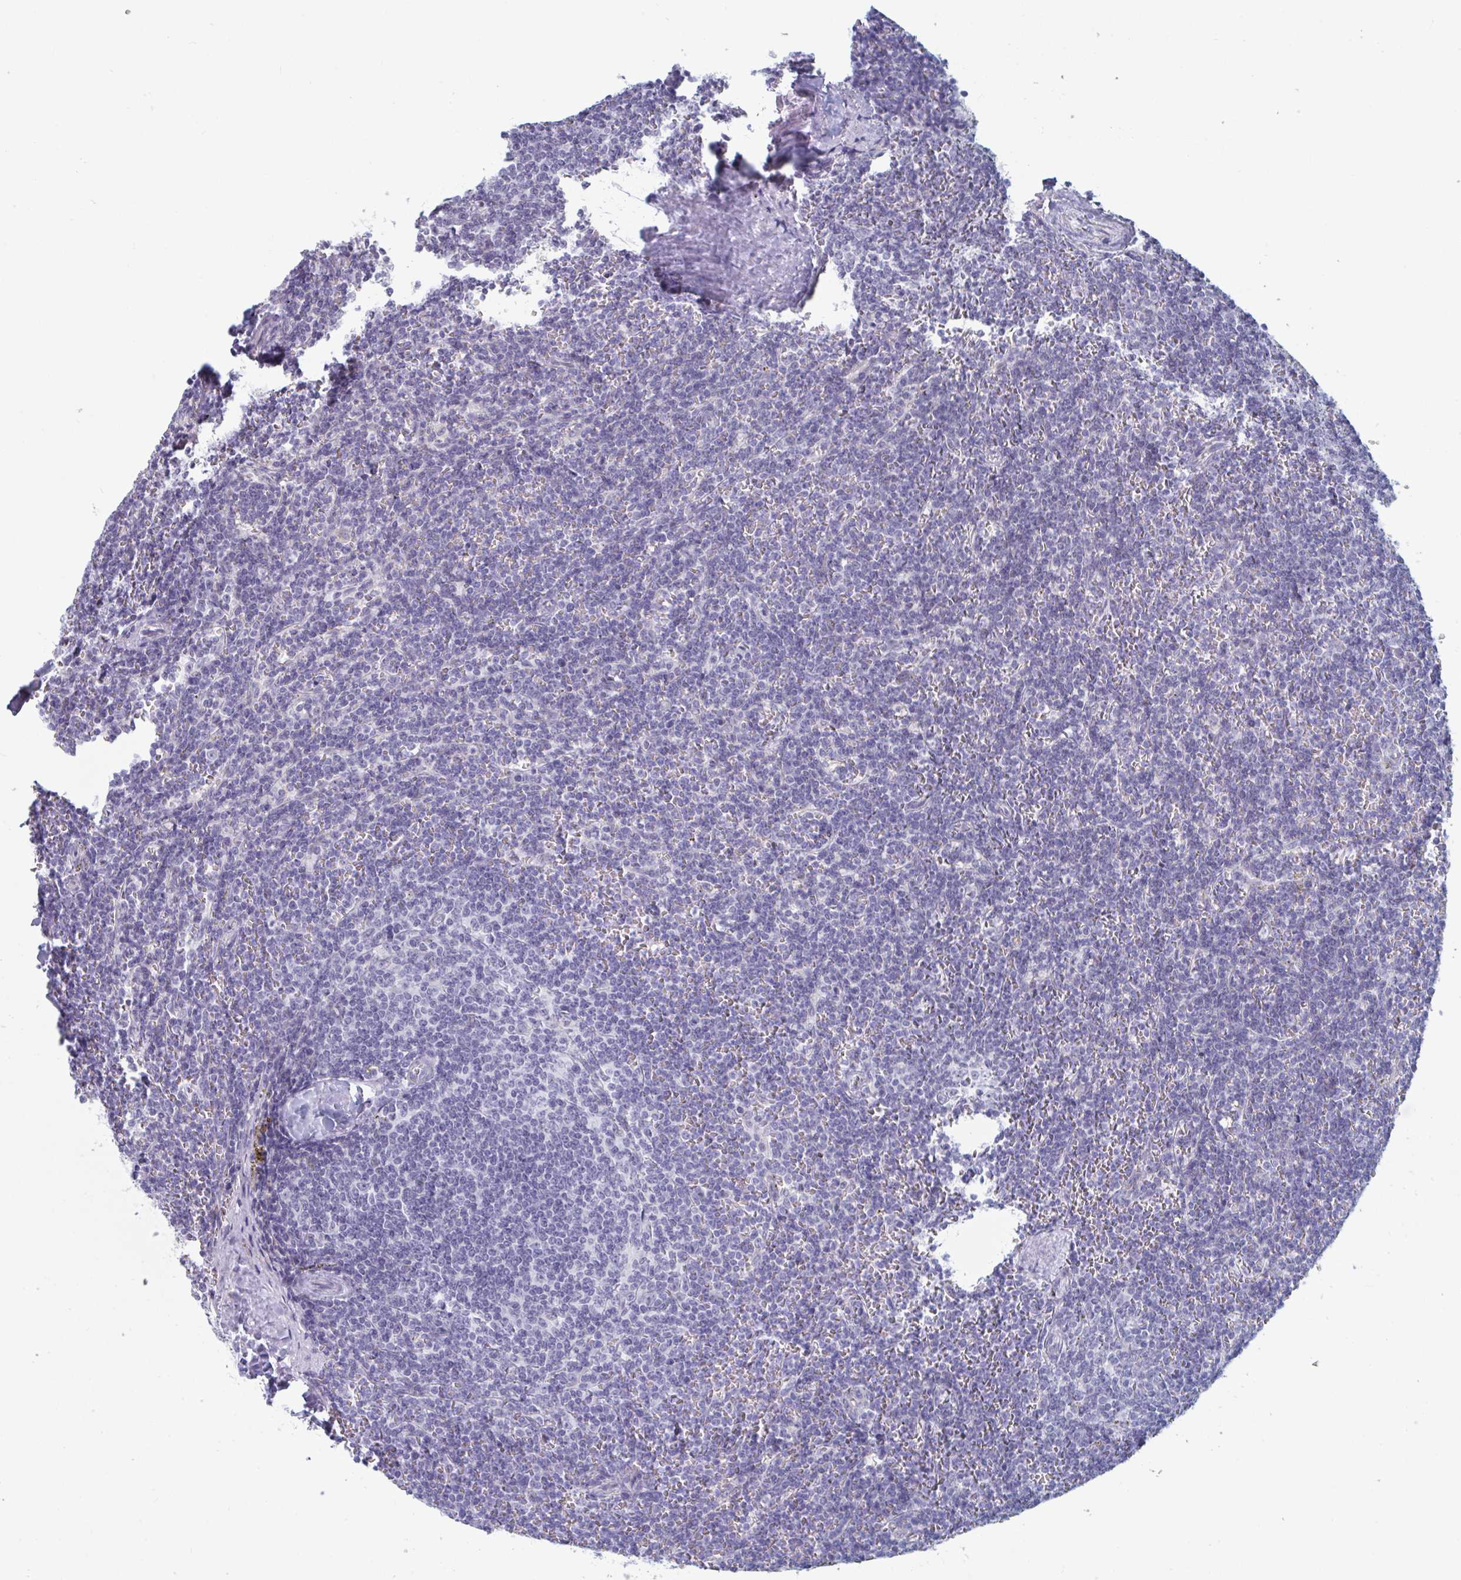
{"staining": {"intensity": "negative", "quantity": "none", "location": "none"}, "tissue": "lymphoma", "cell_type": "Tumor cells", "image_type": "cancer", "snomed": [{"axis": "morphology", "description": "Malignant lymphoma, non-Hodgkin's type, Low grade"}, {"axis": "topography", "description": "Spleen"}], "caption": "Immunohistochemistry (IHC) of malignant lymphoma, non-Hodgkin's type (low-grade) shows no positivity in tumor cells.", "gene": "FOXA1", "patient": {"sex": "male", "age": 78}}